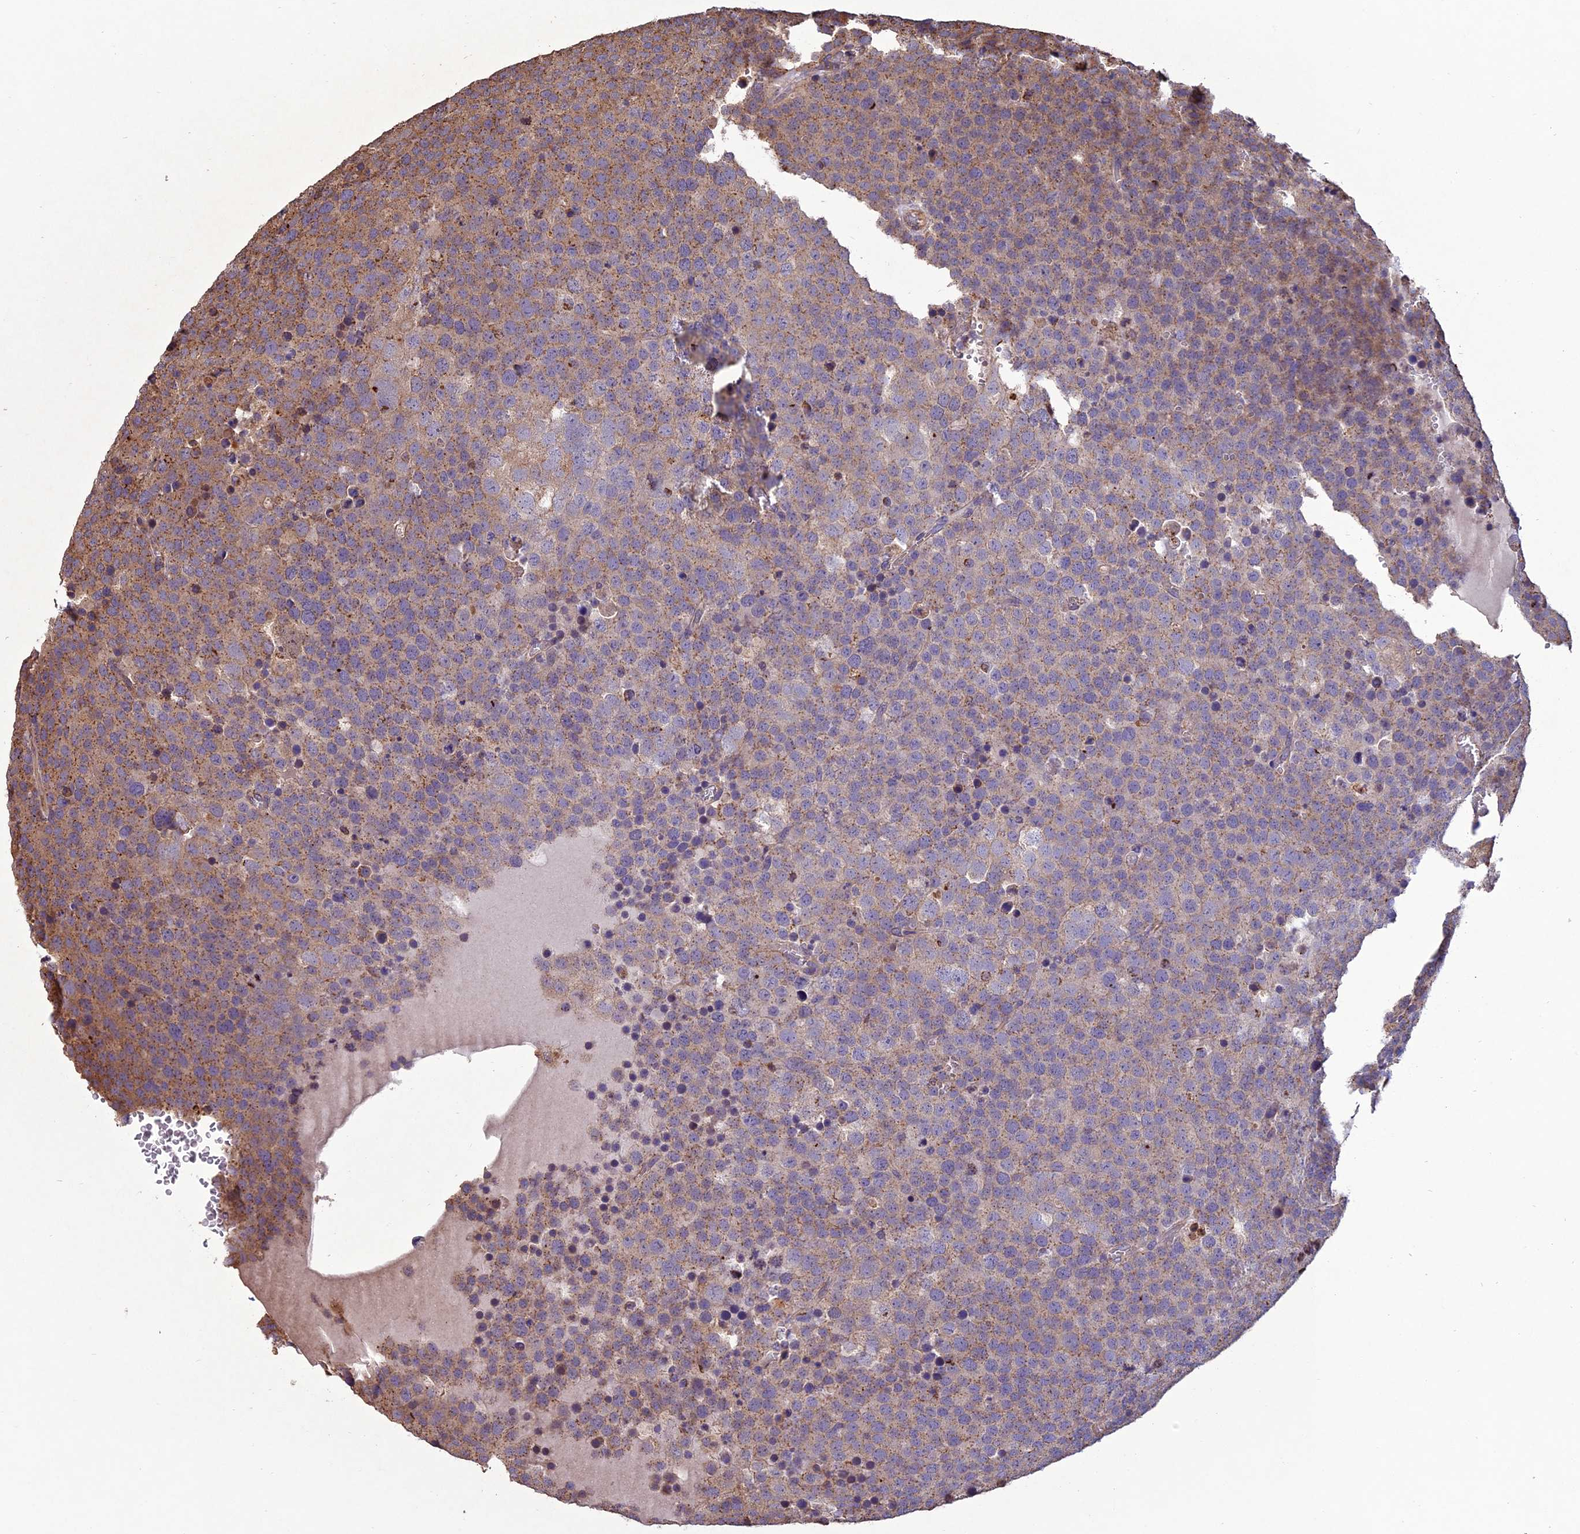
{"staining": {"intensity": "weak", "quantity": "25%-75%", "location": "cytoplasmic/membranous"}, "tissue": "testis cancer", "cell_type": "Tumor cells", "image_type": "cancer", "snomed": [{"axis": "morphology", "description": "Seminoma, NOS"}, {"axis": "topography", "description": "Testis"}], "caption": "Testis cancer tissue shows weak cytoplasmic/membranous staining in approximately 25%-75% of tumor cells (Stains: DAB in brown, nuclei in blue, Microscopy: brightfield microscopy at high magnification).", "gene": "CHMP2A", "patient": {"sex": "male", "age": 71}}